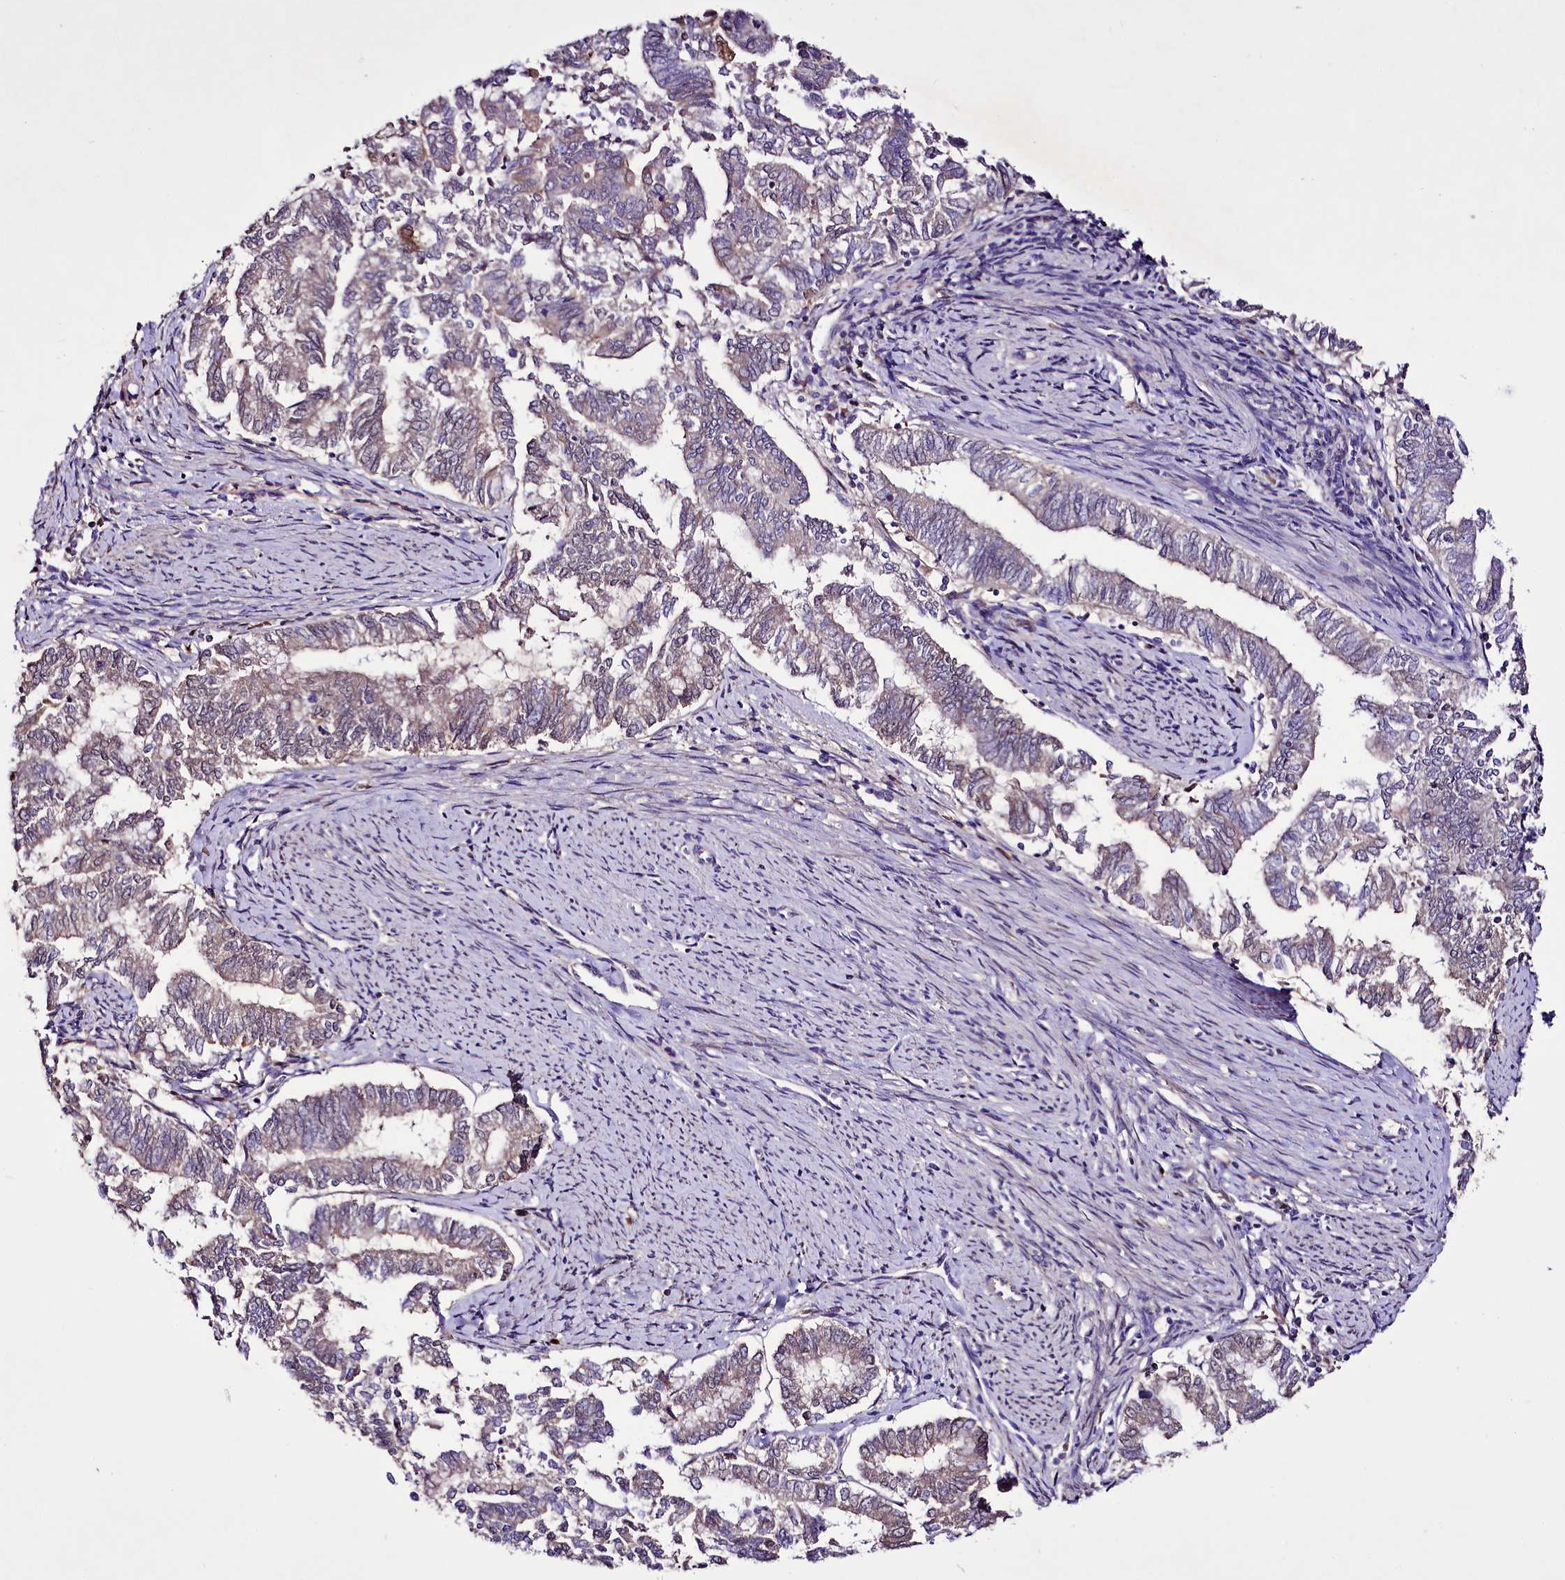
{"staining": {"intensity": "weak", "quantity": "<25%", "location": "cytoplasmic/membranous"}, "tissue": "endometrial cancer", "cell_type": "Tumor cells", "image_type": "cancer", "snomed": [{"axis": "morphology", "description": "Adenocarcinoma, NOS"}, {"axis": "topography", "description": "Endometrium"}], "caption": "Image shows no significant protein expression in tumor cells of endometrial cancer. (Stains: DAB (3,3'-diaminobenzidine) immunohistochemistry (IHC) with hematoxylin counter stain, Microscopy: brightfield microscopy at high magnification).", "gene": "PPP1R32", "patient": {"sex": "female", "age": 79}}